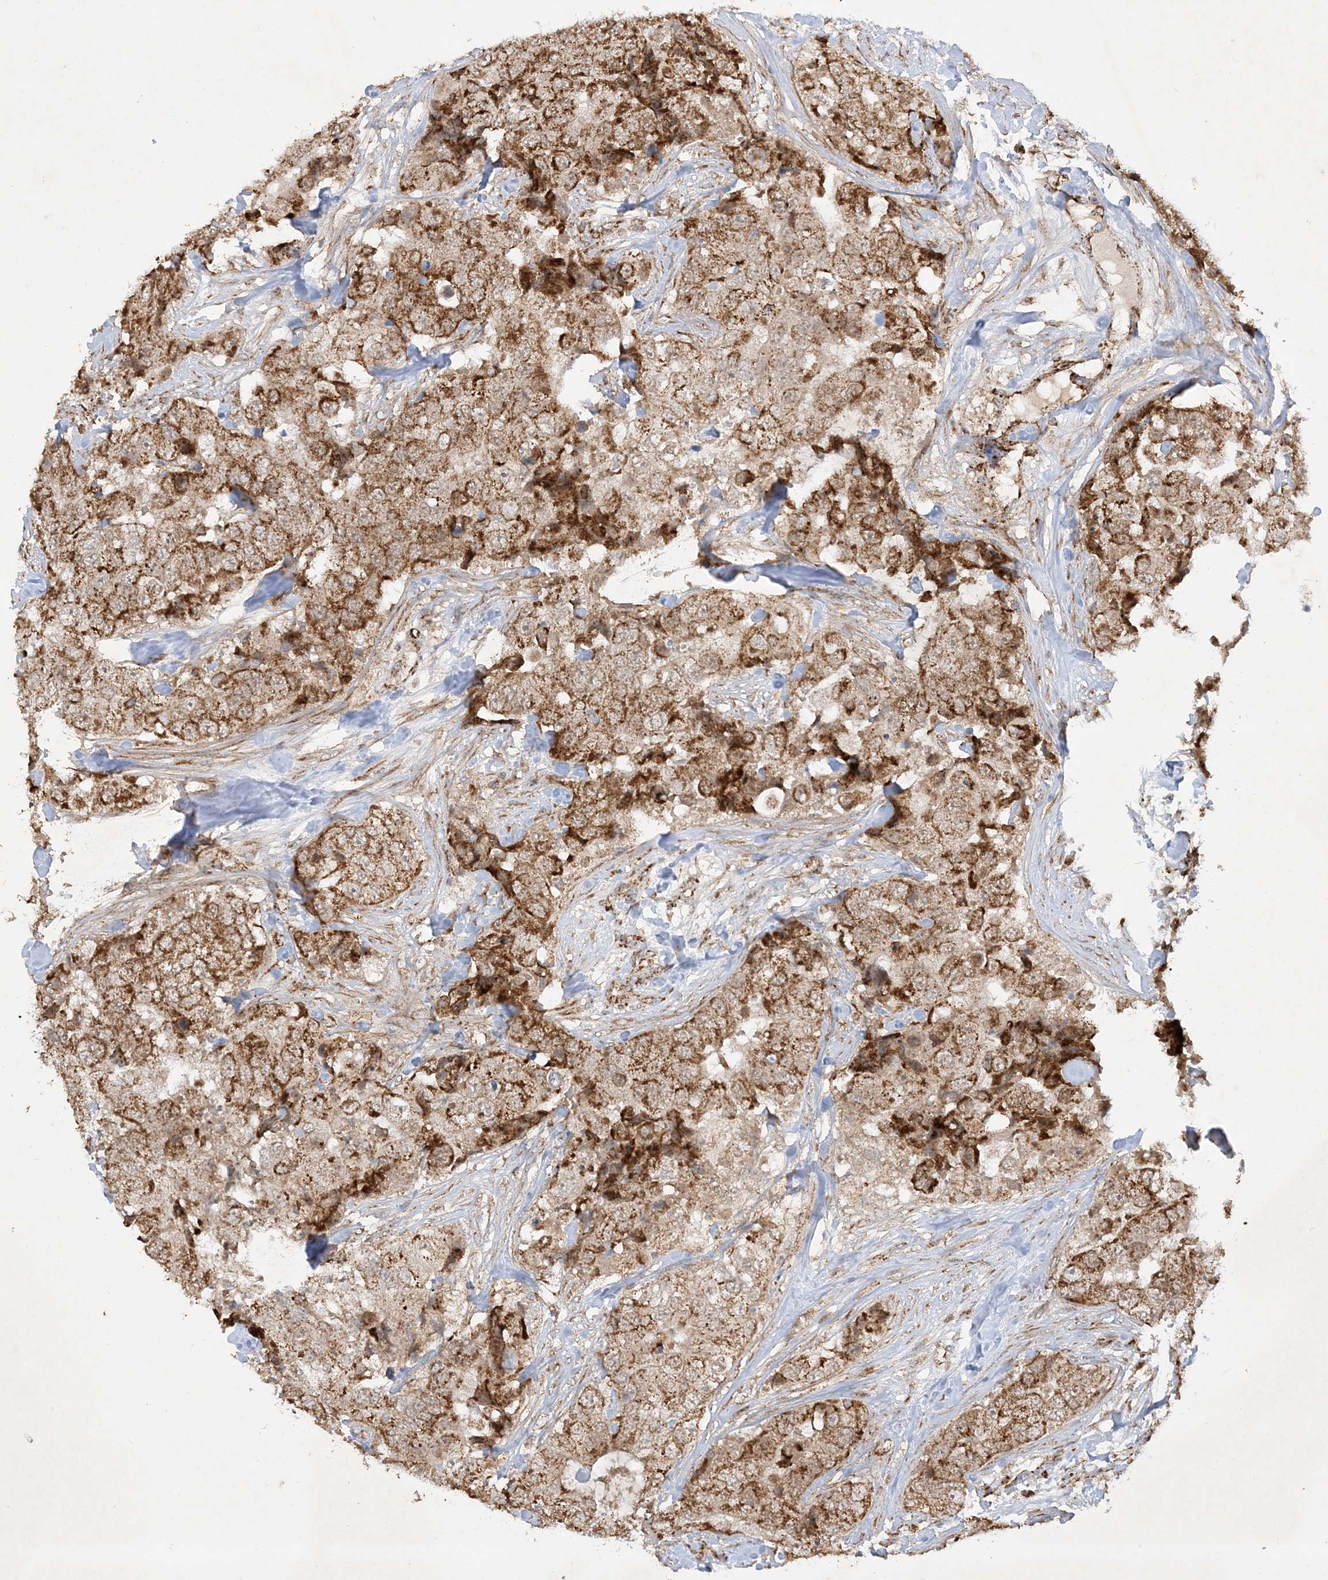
{"staining": {"intensity": "moderate", "quantity": ">75%", "location": "cytoplasmic/membranous"}, "tissue": "breast cancer", "cell_type": "Tumor cells", "image_type": "cancer", "snomed": [{"axis": "morphology", "description": "Duct carcinoma"}, {"axis": "topography", "description": "Breast"}], "caption": "Immunohistochemistry (IHC) micrograph of neoplastic tissue: human breast infiltrating ductal carcinoma stained using immunohistochemistry shows medium levels of moderate protein expression localized specifically in the cytoplasmic/membranous of tumor cells, appearing as a cytoplasmic/membranous brown color.", "gene": "NDUFAF3", "patient": {"sex": "female", "age": 62}}